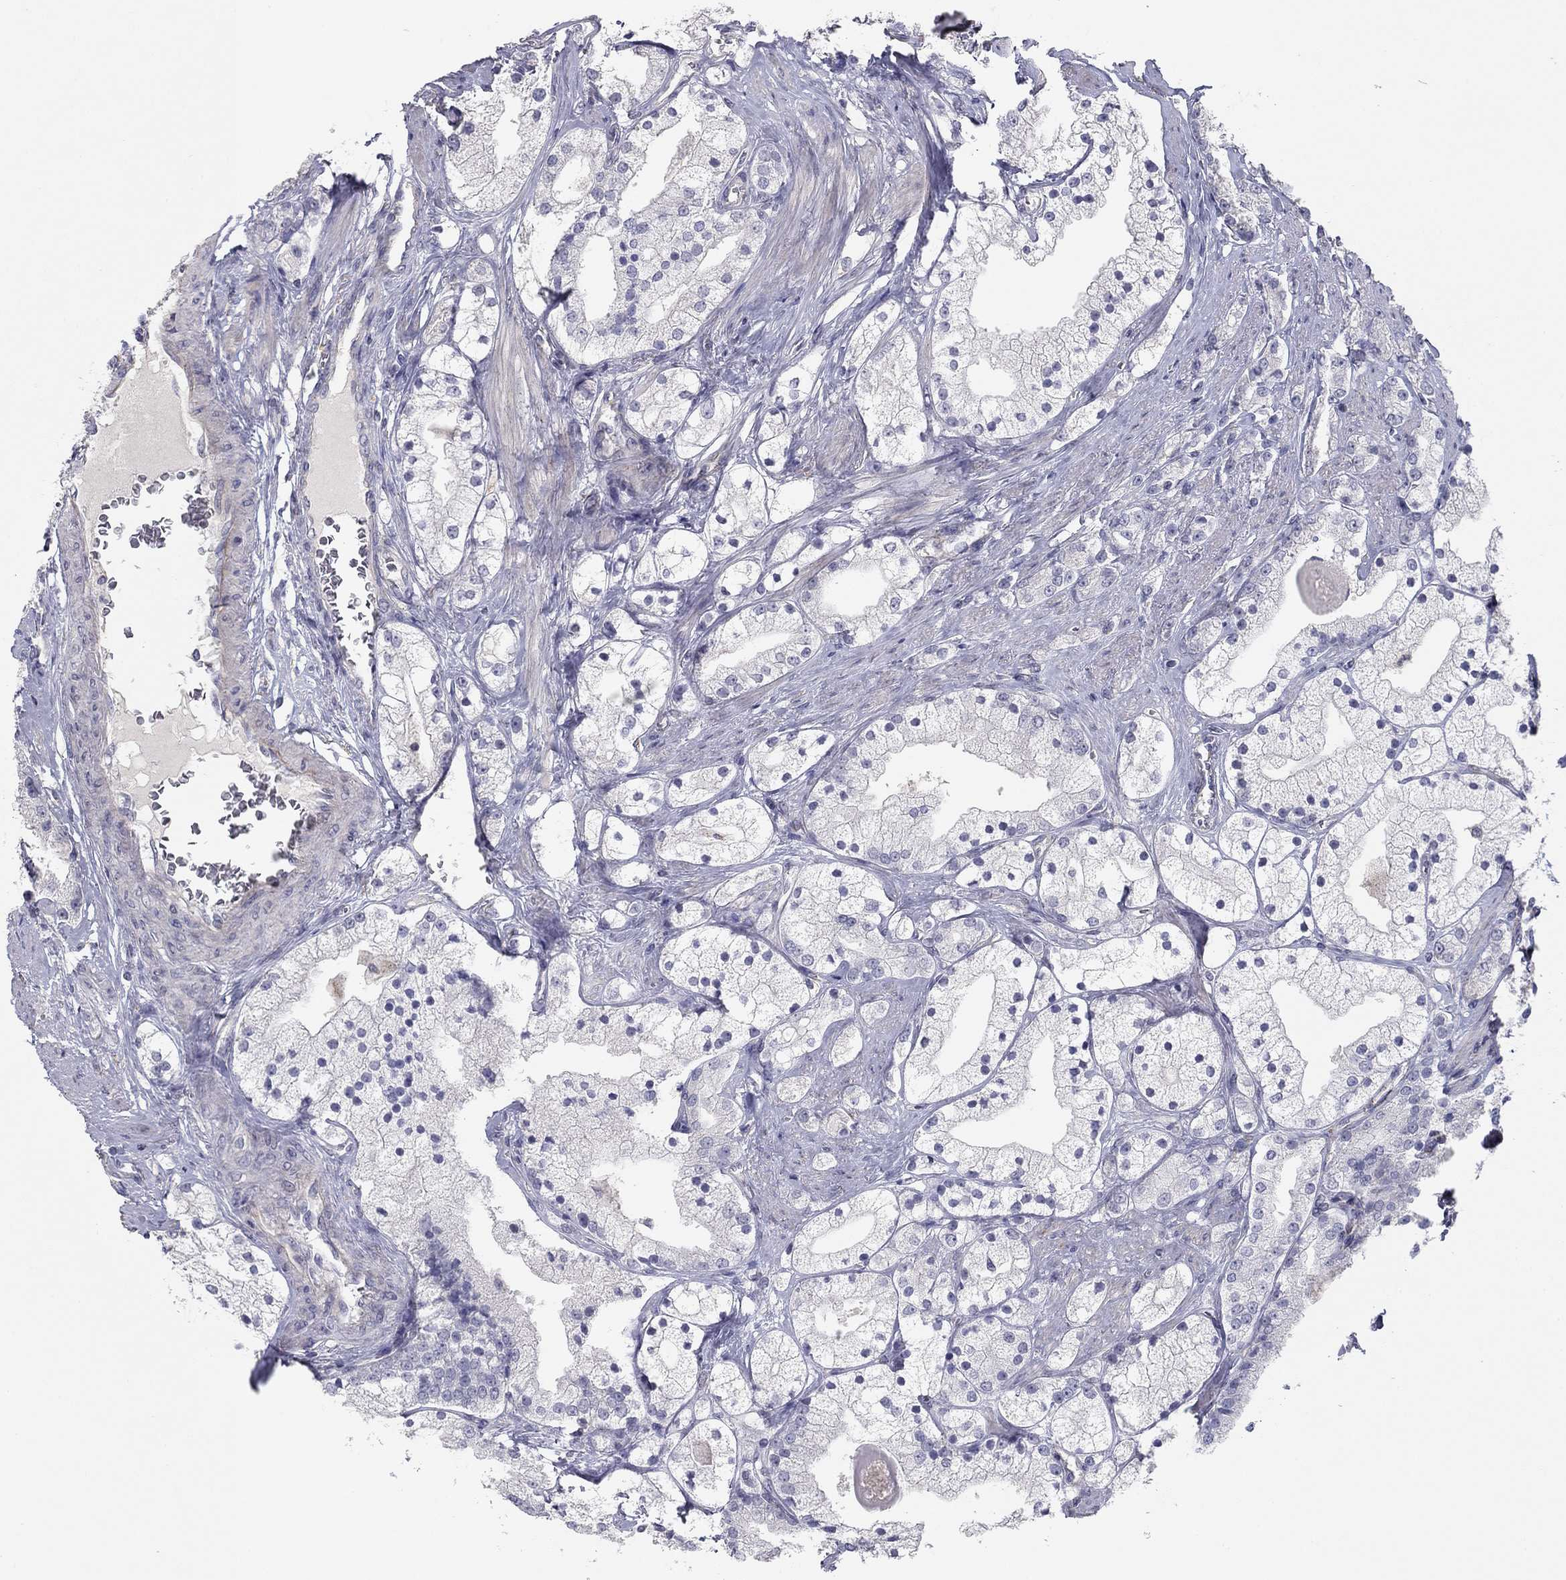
{"staining": {"intensity": "negative", "quantity": "none", "location": "none"}, "tissue": "prostate cancer", "cell_type": "Tumor cells", "image_type": "cancer", "snomed": [{"axis": "morphology", "description": "Adenocarcinoma, NOS"}, {"axis": "topography", "description": "Prostate and seminal vesicle, NOS"}, {"axis": "topography", "description": "Prostate"}], "caption": "A photomicrograph of human prostate cancer is negative for staining in tumor cells. (Brightfield microscopy of DAB immunohistochemistry (IHC) at high magnification).", "gene": "SEPTIN3", "patient": {"sex": "male", "age": 67}}